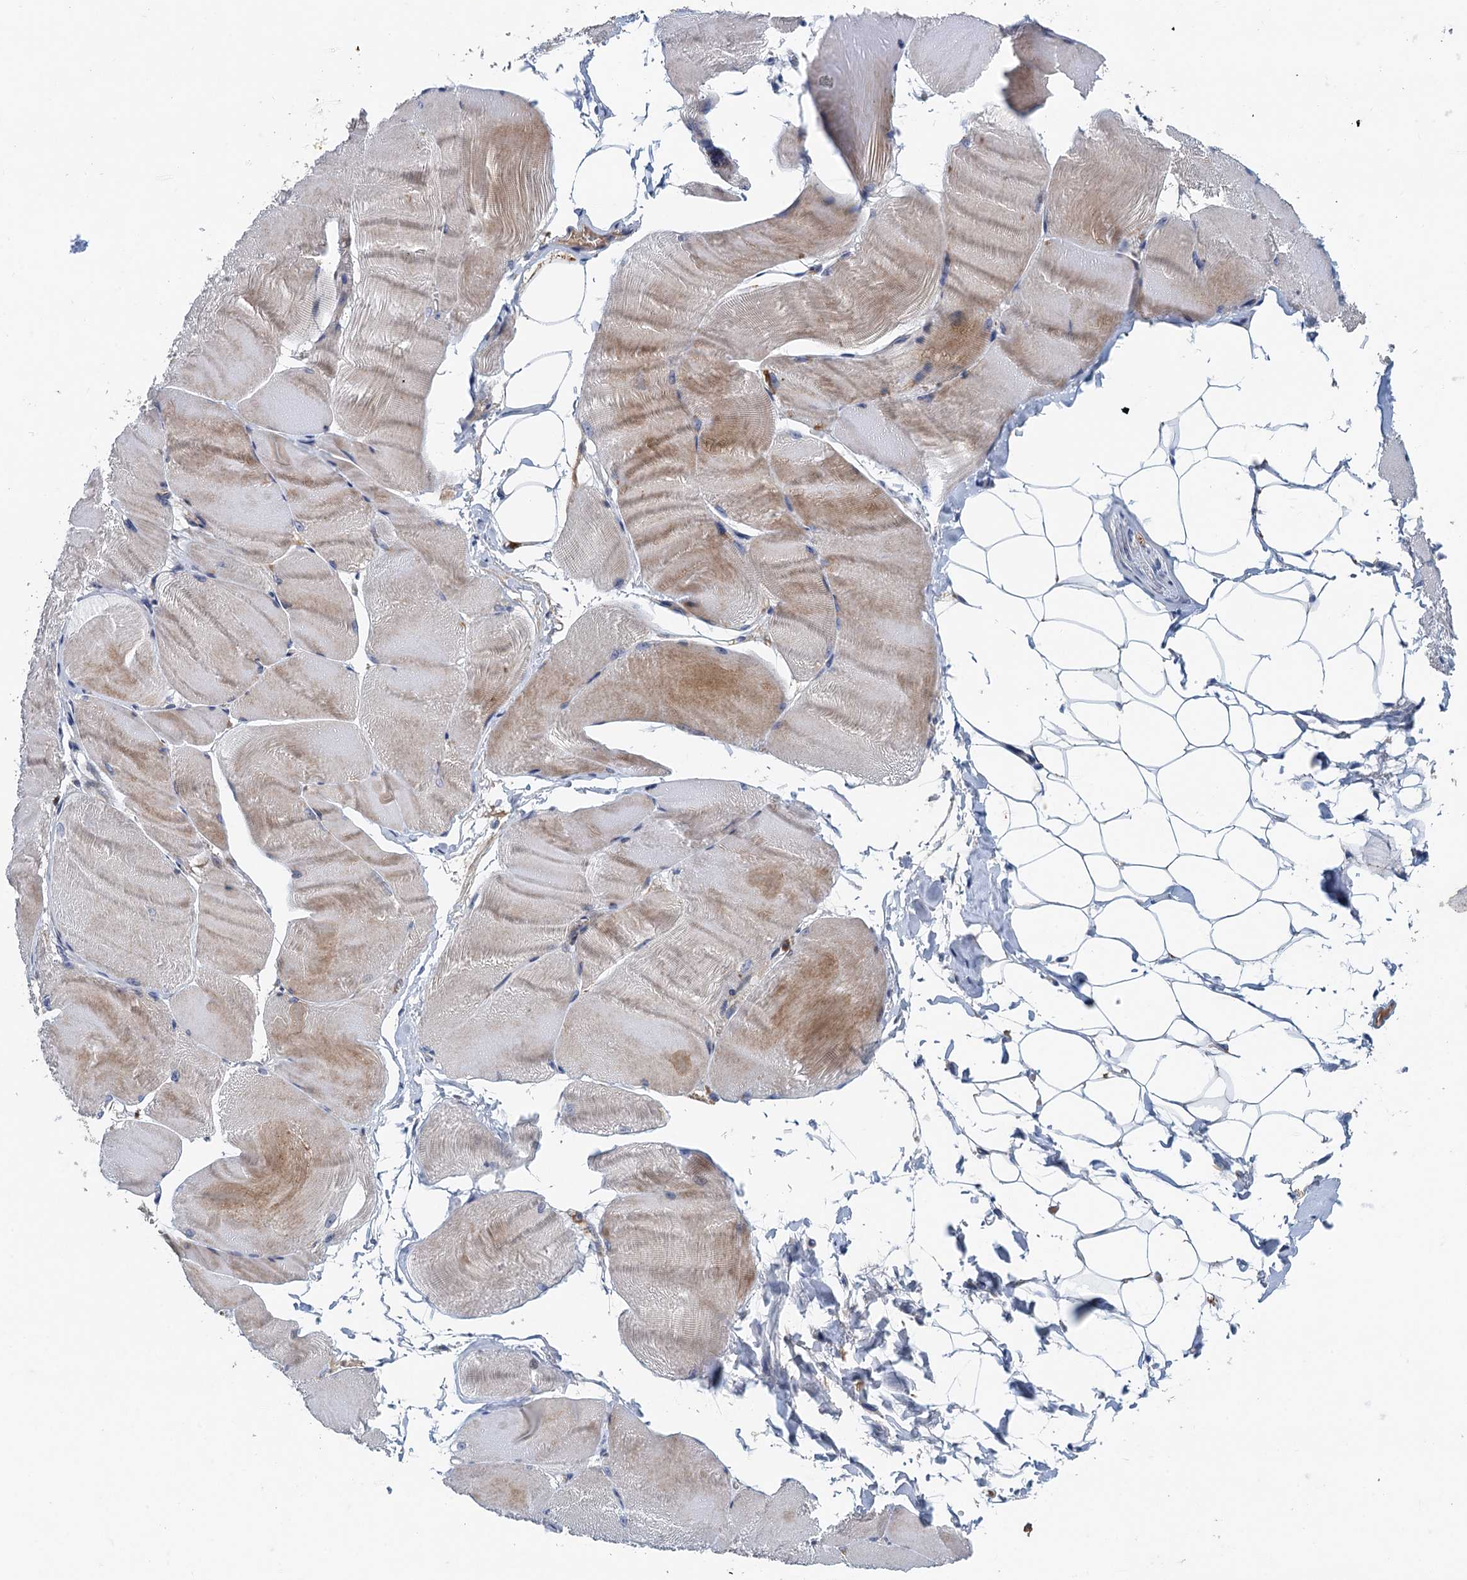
{"staining": {"intensity": "weak", "quantity": "25%-75%", "location": "cytoplasmic/membranous"}, "tissue": "skeletal muscle", "cell_type": "Myocytes", "image_type": "normal", "snomed": [{"axis": "morphology", "description": "Normal tissue, NOS"}, {"axis": "morphology", "description": "Basal cell carcinoma"}, {"axis": "topography", "description": "Skeletal muscle"}], "caption": "A brown stain shows weak cytoplasmic/membranous positivity of a protein in myocytes of benign human skeletal muscle.", "gene": "TPCN1", "patient": {"sex": "female", "age": 64}}